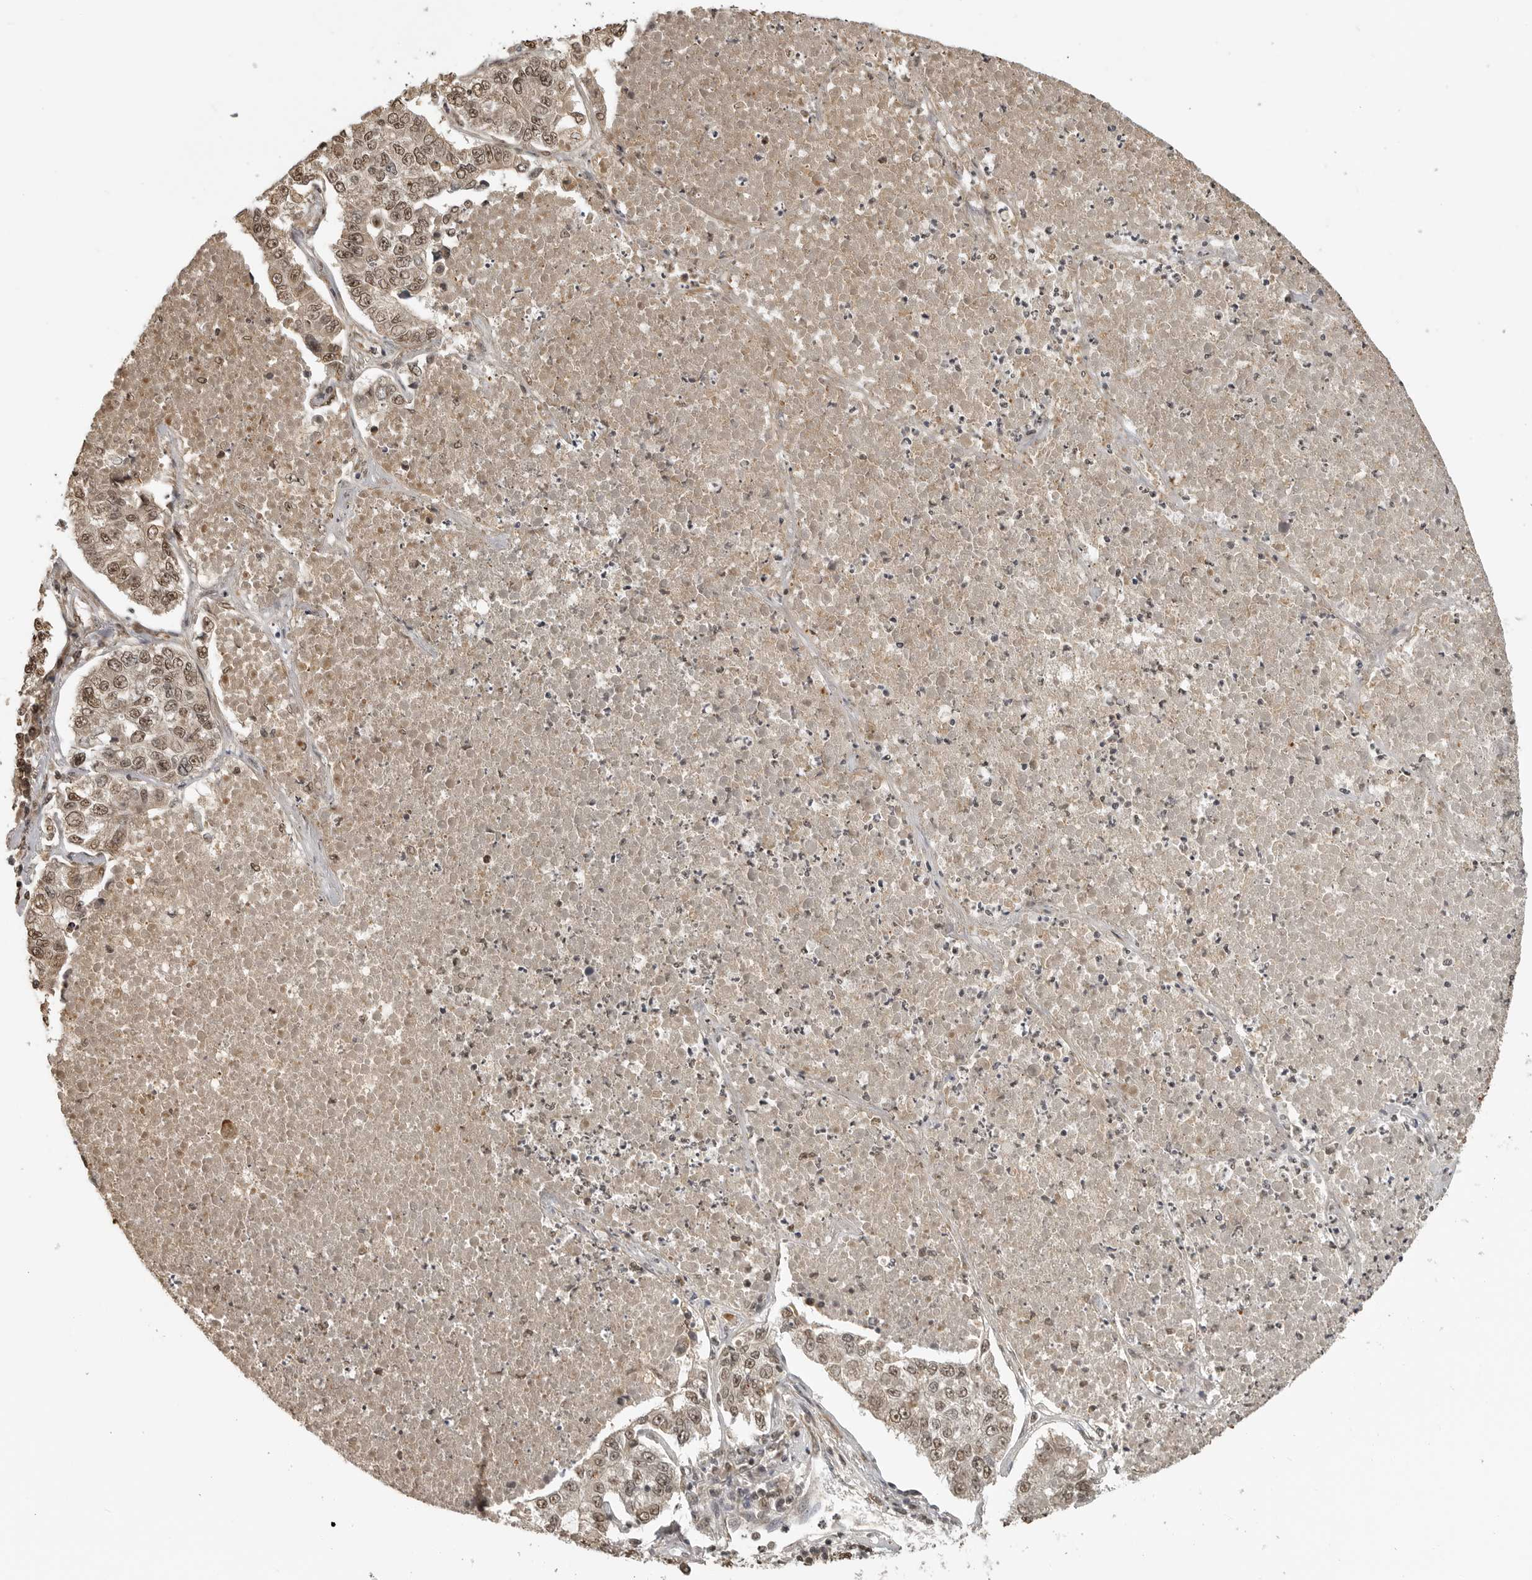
{"staining": {"intensity": "moderate", "quantity": ">75%", "location": "nuclear"}, "tissue": "lung cancer", "cell_type": "Tumor cells", "image_type": "cancer", "snomed": [{"axis": "morphology", "description": "Adenocarcinoma, NOS"}, {"axis": "topography", "description": "Lung"}], "caption": "Adenocarcinoma (lung) stained with a protein marker exhibits moderate staining in tumor cells.", "gene": "CLOCK", "patient": {"sex": "male", "age": 49}}